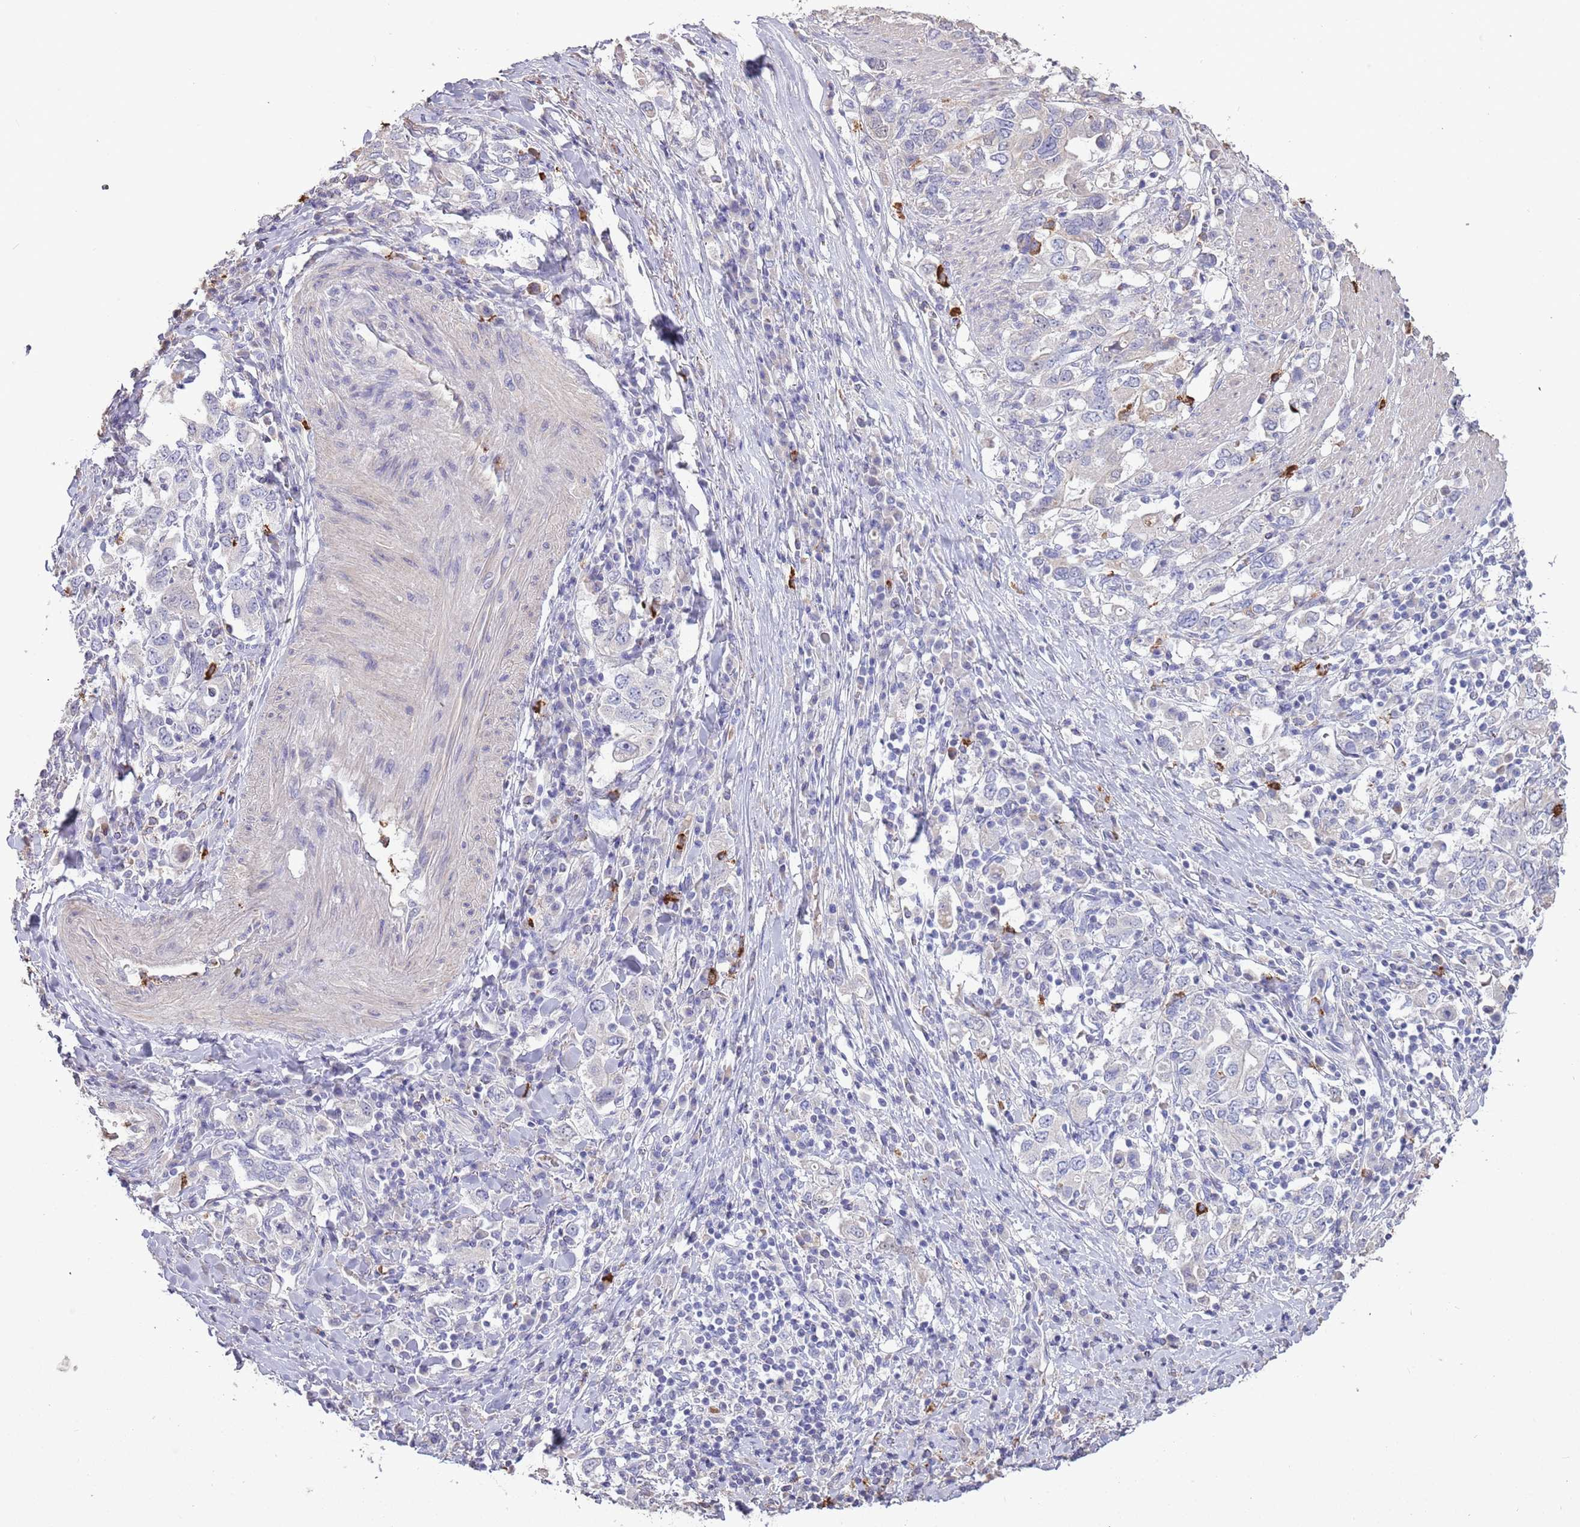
{"staining": {"intensity": "negative", "quantity": "none", "location": "none"}, "tissue": "stomach cancer", "cell_type": "Tumor cells", "image_type": "cancer", "snomed": [{"axis": "morphology", "description": "Adenocarcinoma, NOS"}, {"axis": "topography", "description": "Stomach, upper"}, {"axis": "topography", "description": "Stomach"}], "caption": "Image shows no significant protein staining in tumor cells of stomach cancer.", "gene": "P2RY13", "patient": {"sex": "male", "age": 62}}